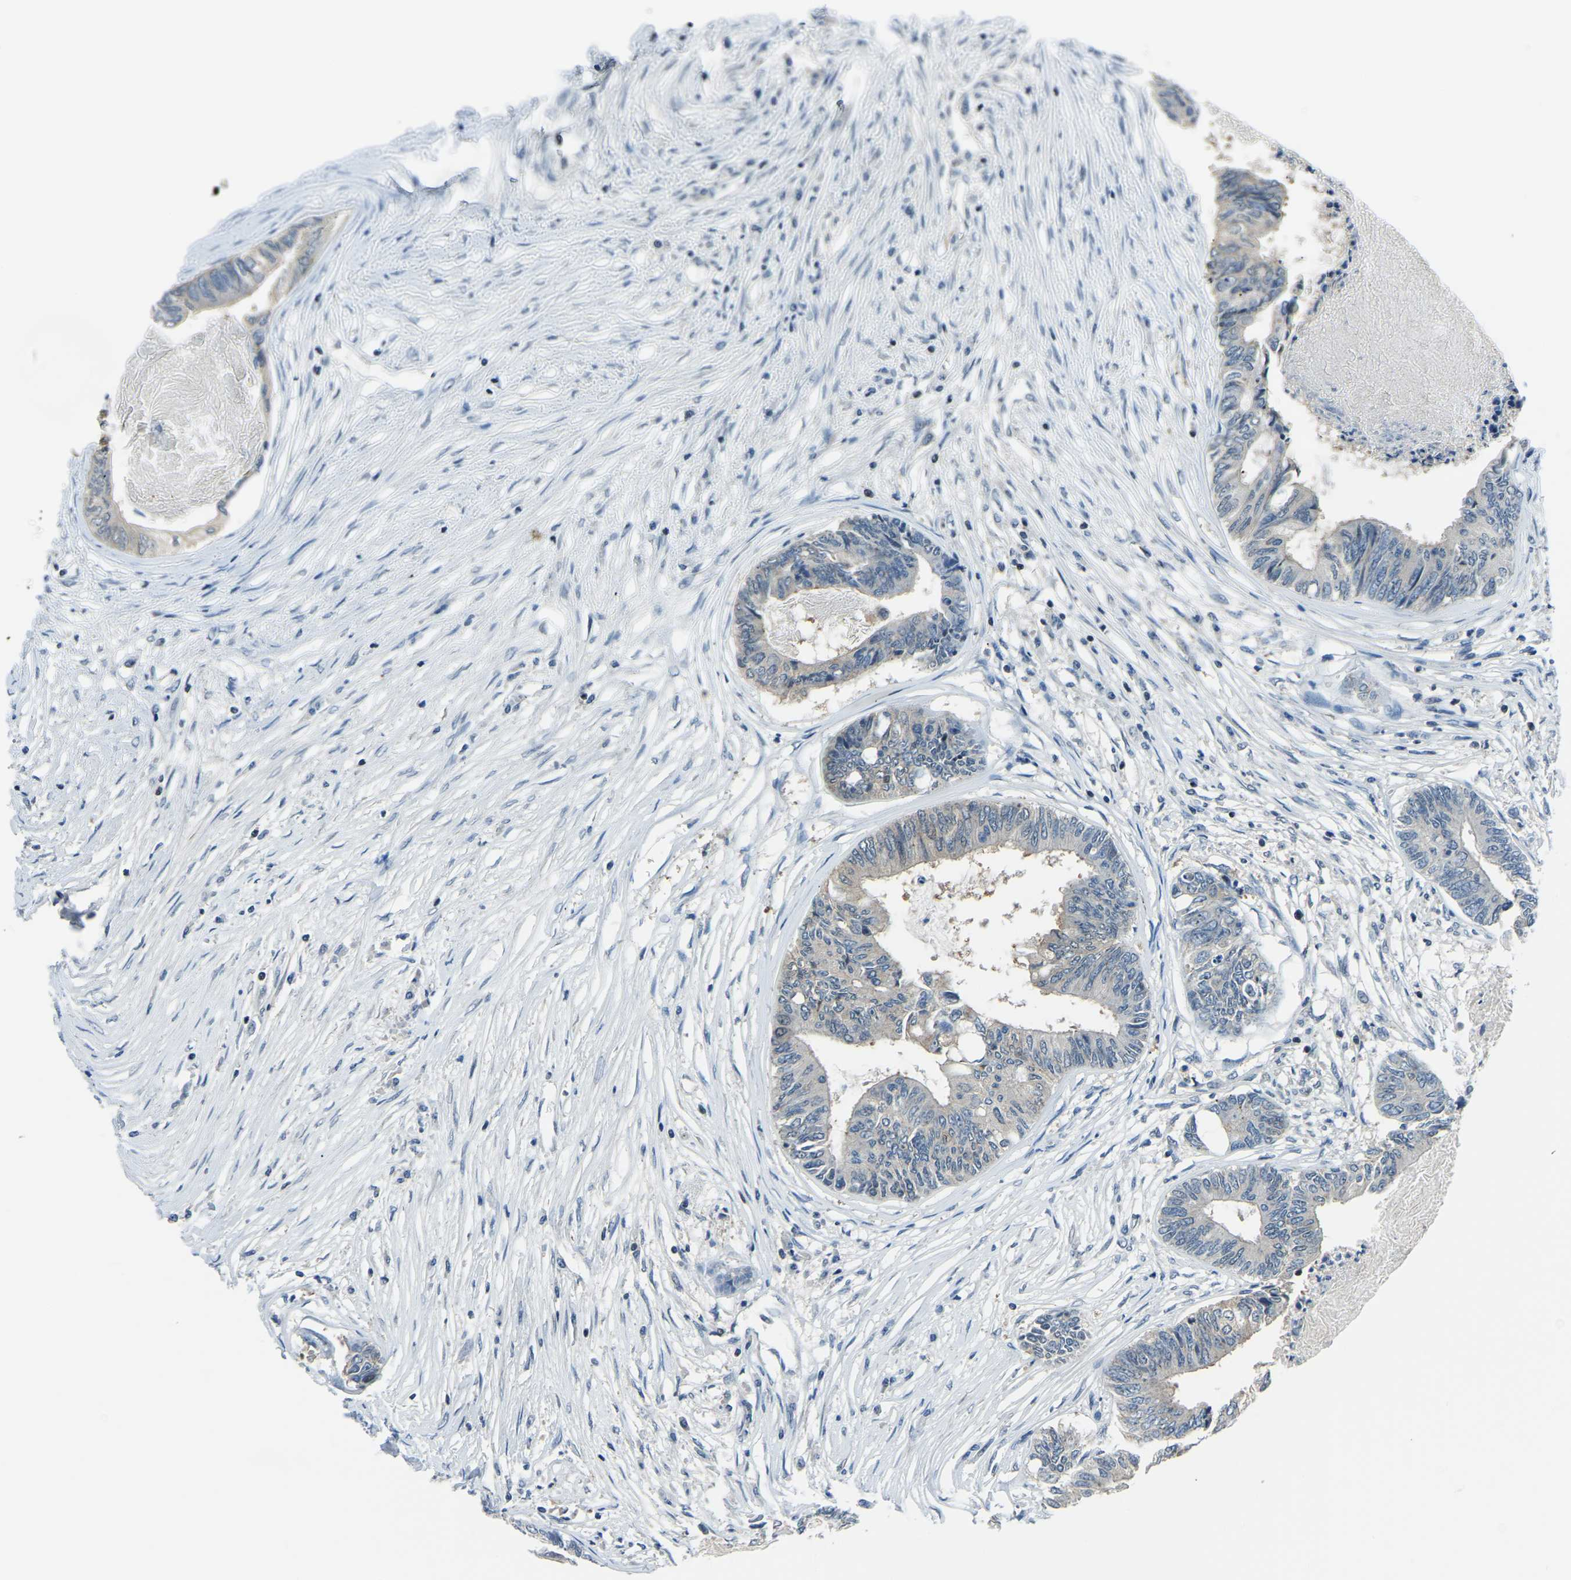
{"staining": {"intensity": "negative", "quantity": "none", "location": "none"}, "tissue": "colorectal cancer", "cell_type": "Tumor cells", "image_type": "cancer", "snomed": [{"axis": "morphology", "description": "Adenocarcinoma, NOS"}, {"axis": "topography", "description": "Rectum"}], "caption": "Immunohistochemistry of human adenocarcinoma (colorectal) displays no positivity in tumor cells.", "gene": "RRP1", "patient": {"sex": "male", "age": 63}}